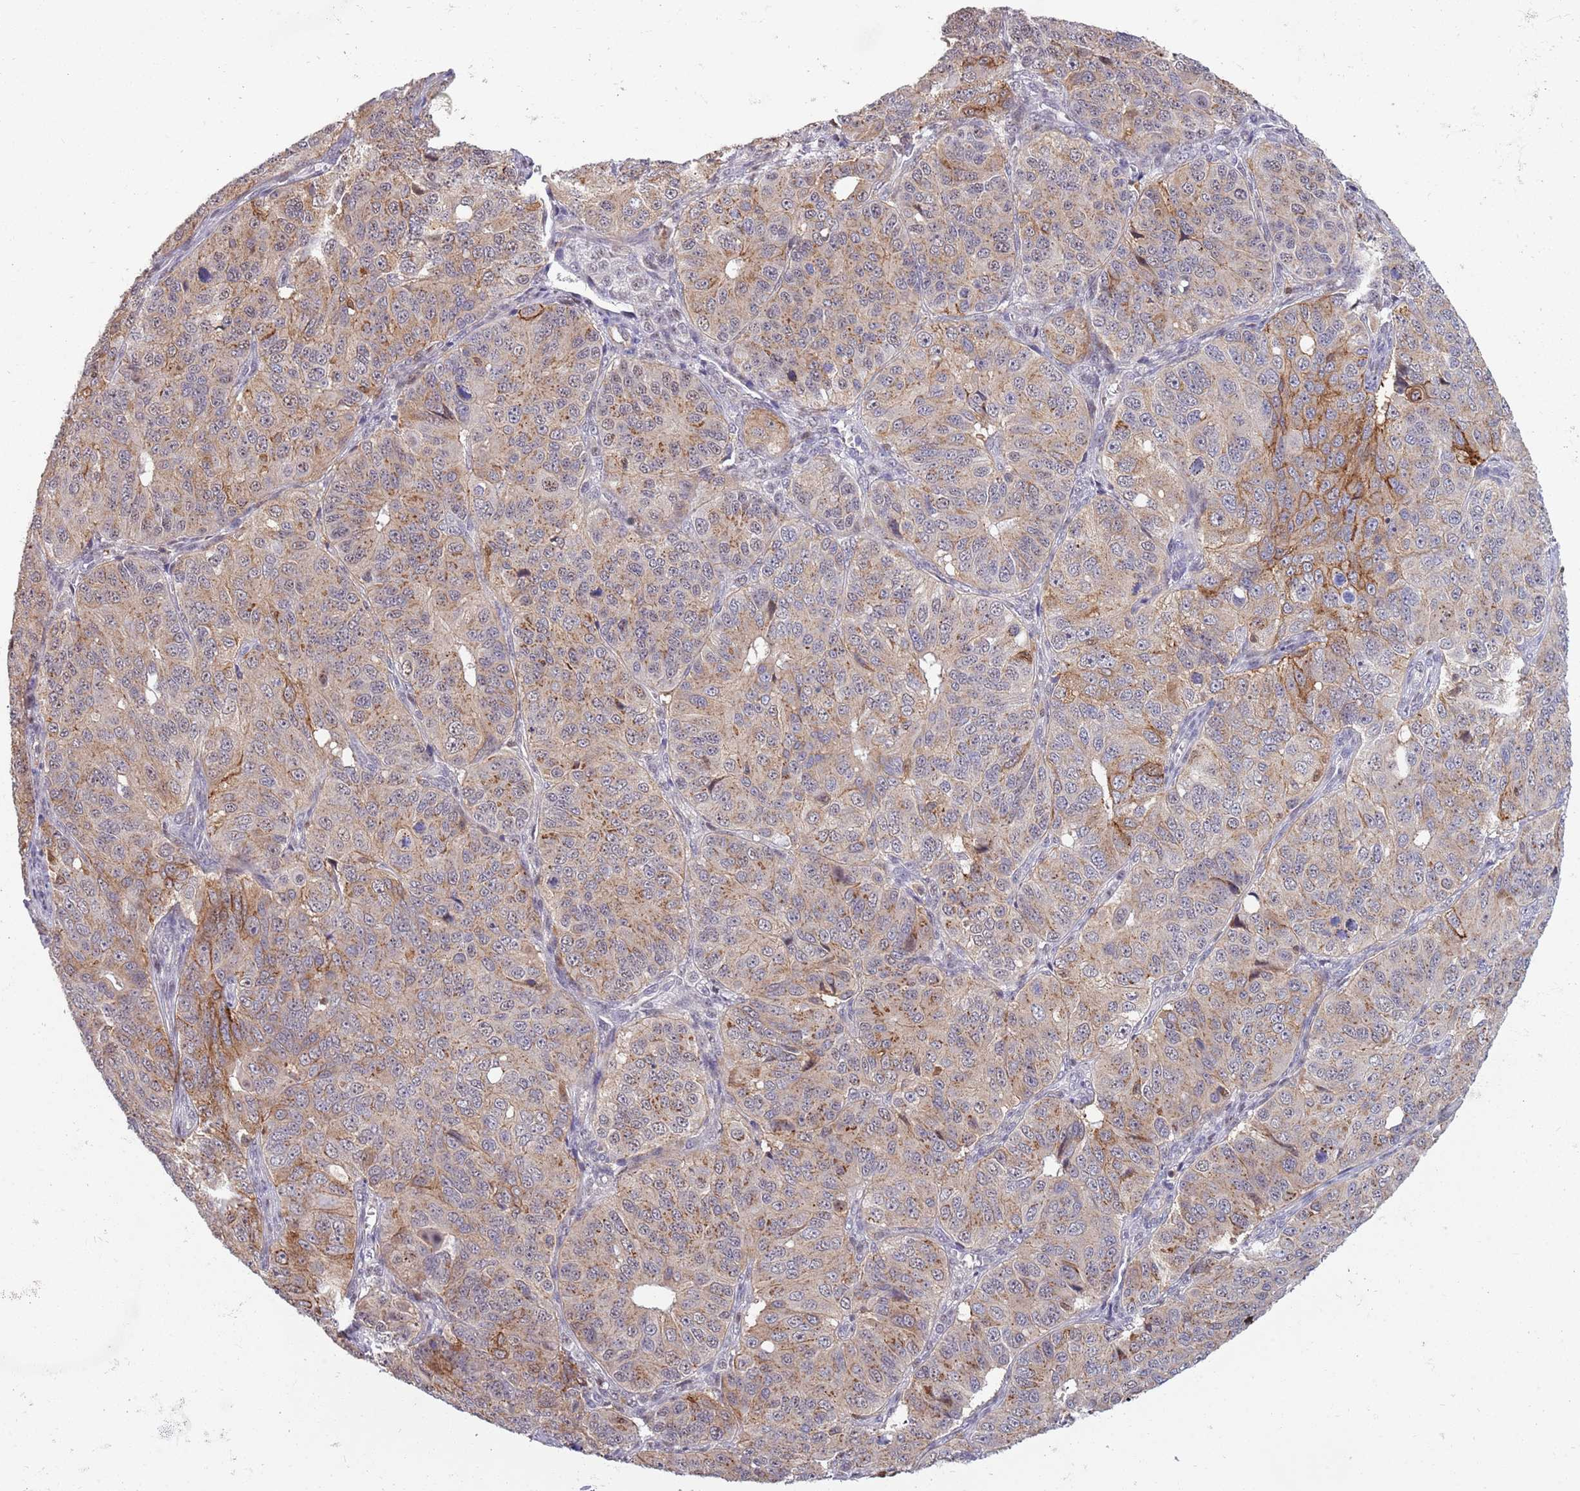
{"staining": {"intensity": "weak", "quantity": "25%-75%", "location": "cytoplasmic/membranous"}, "tissue": "ovarian cancer", "cell_type": "Tumor cells", "image_type": "cancer", "snomed": [{"axis": "morphology", "description": "Carcinoma, endometroid"}, {"axis": "topography", "description": "Ovary"}], "caption": "This image displays IHC staining of ovarian cancer, with low weak cytoplasmic/membranous staining in approximately 25%-75% of tumor cells.", "gene": "CCNJL", "patient": {"sex": "female", "age": 51}}